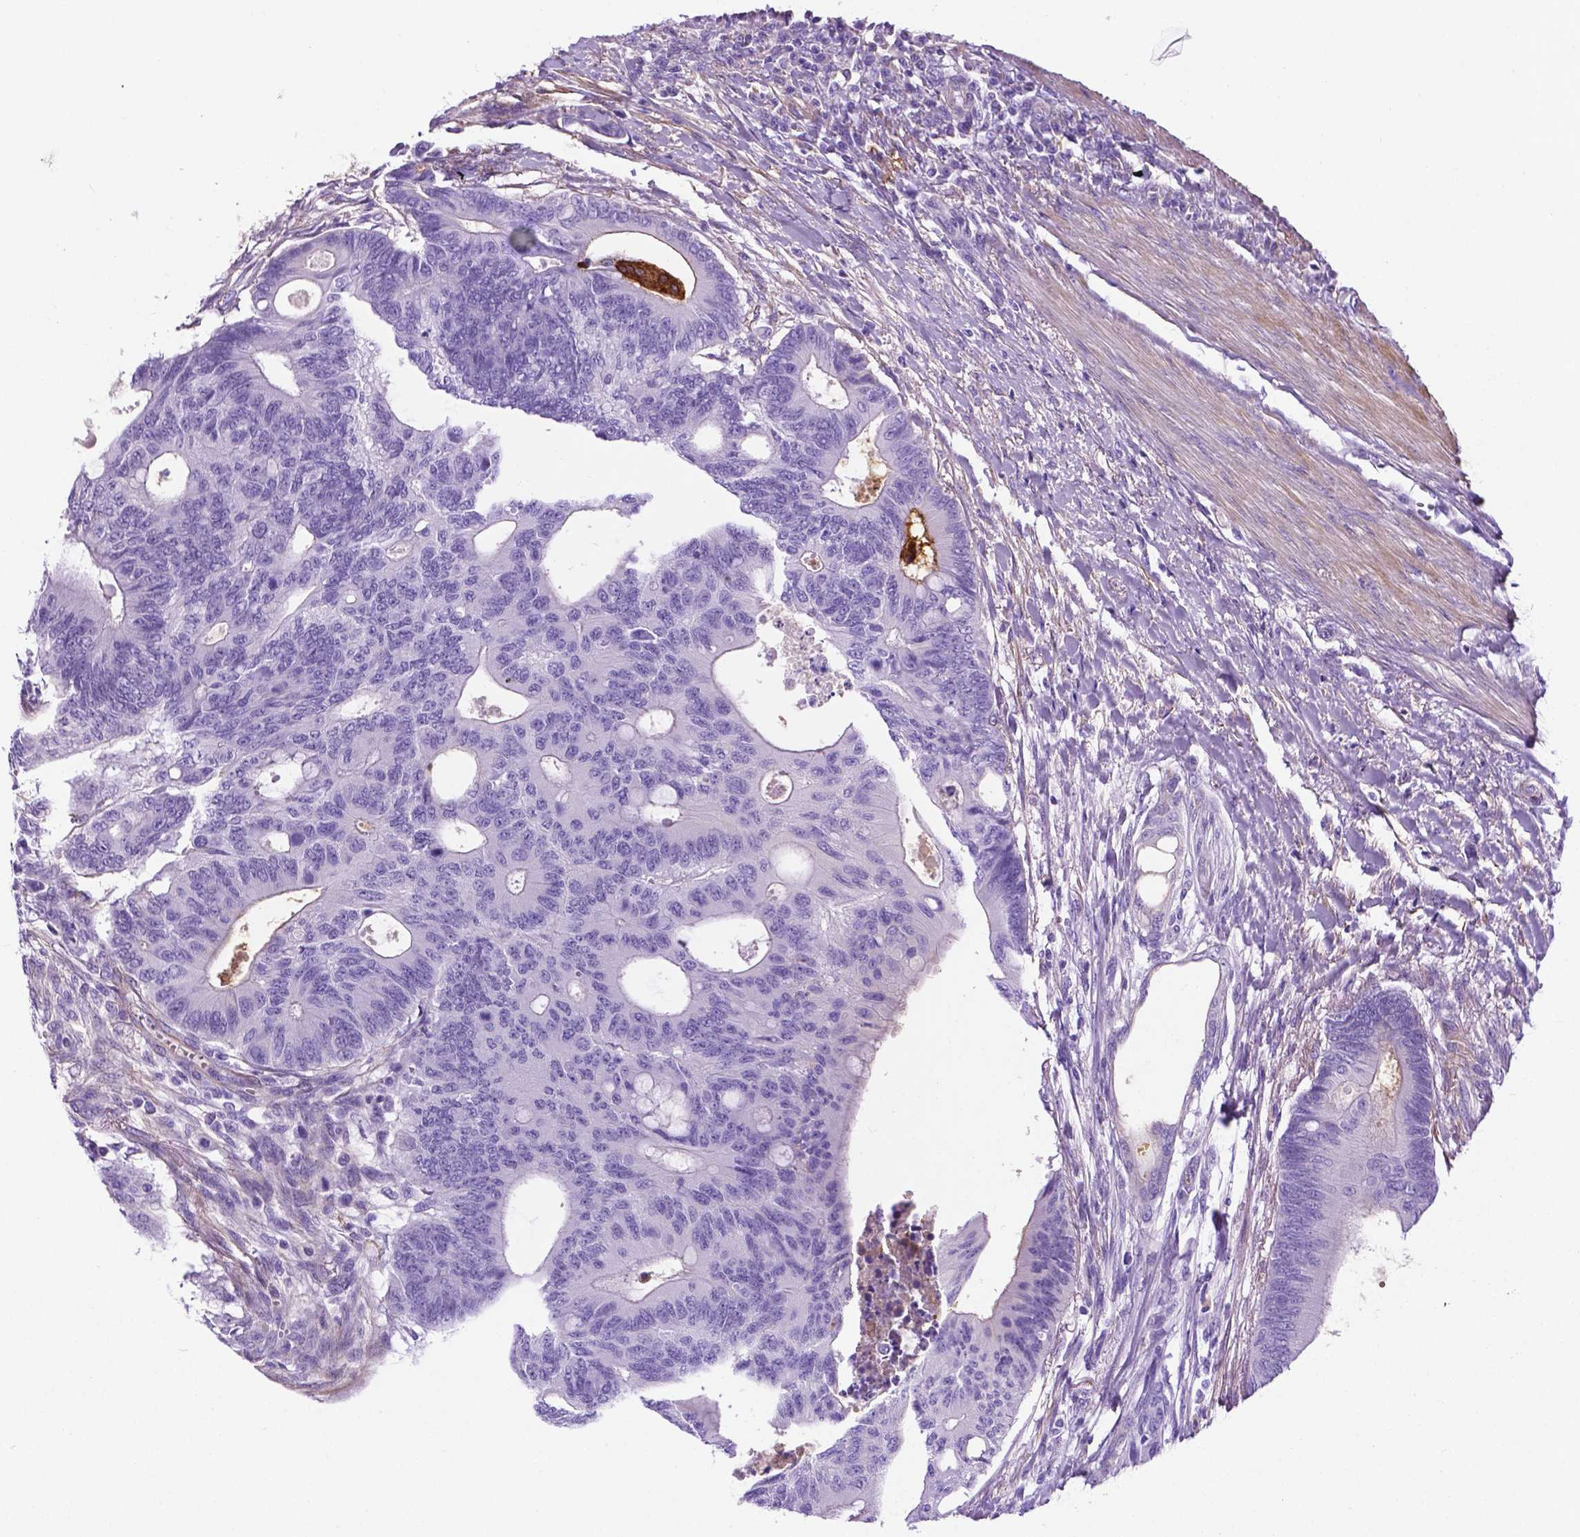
{"staining": {"intensity": "negative", "quantity": "none", "location": "none"}, "tissue": "colorectal cancer", "cell_type": "Tumor cells", "image_type": "cancer", "snomed": [{"axis": "morphology", "description": "Adenocarcinoma, NOS"}, {"axis": "topography", "description": "Colon"}], "caption": "An immunohistochemistry histopathology image of colorectal cancer is shown. There is no staining in tumor cells of colorectal cancer. (Immunohistochemistry (ihc), brightfield microscopy, high magnification).", "gene": "APOE", "patient": {"sex": "male", "age": 65}}